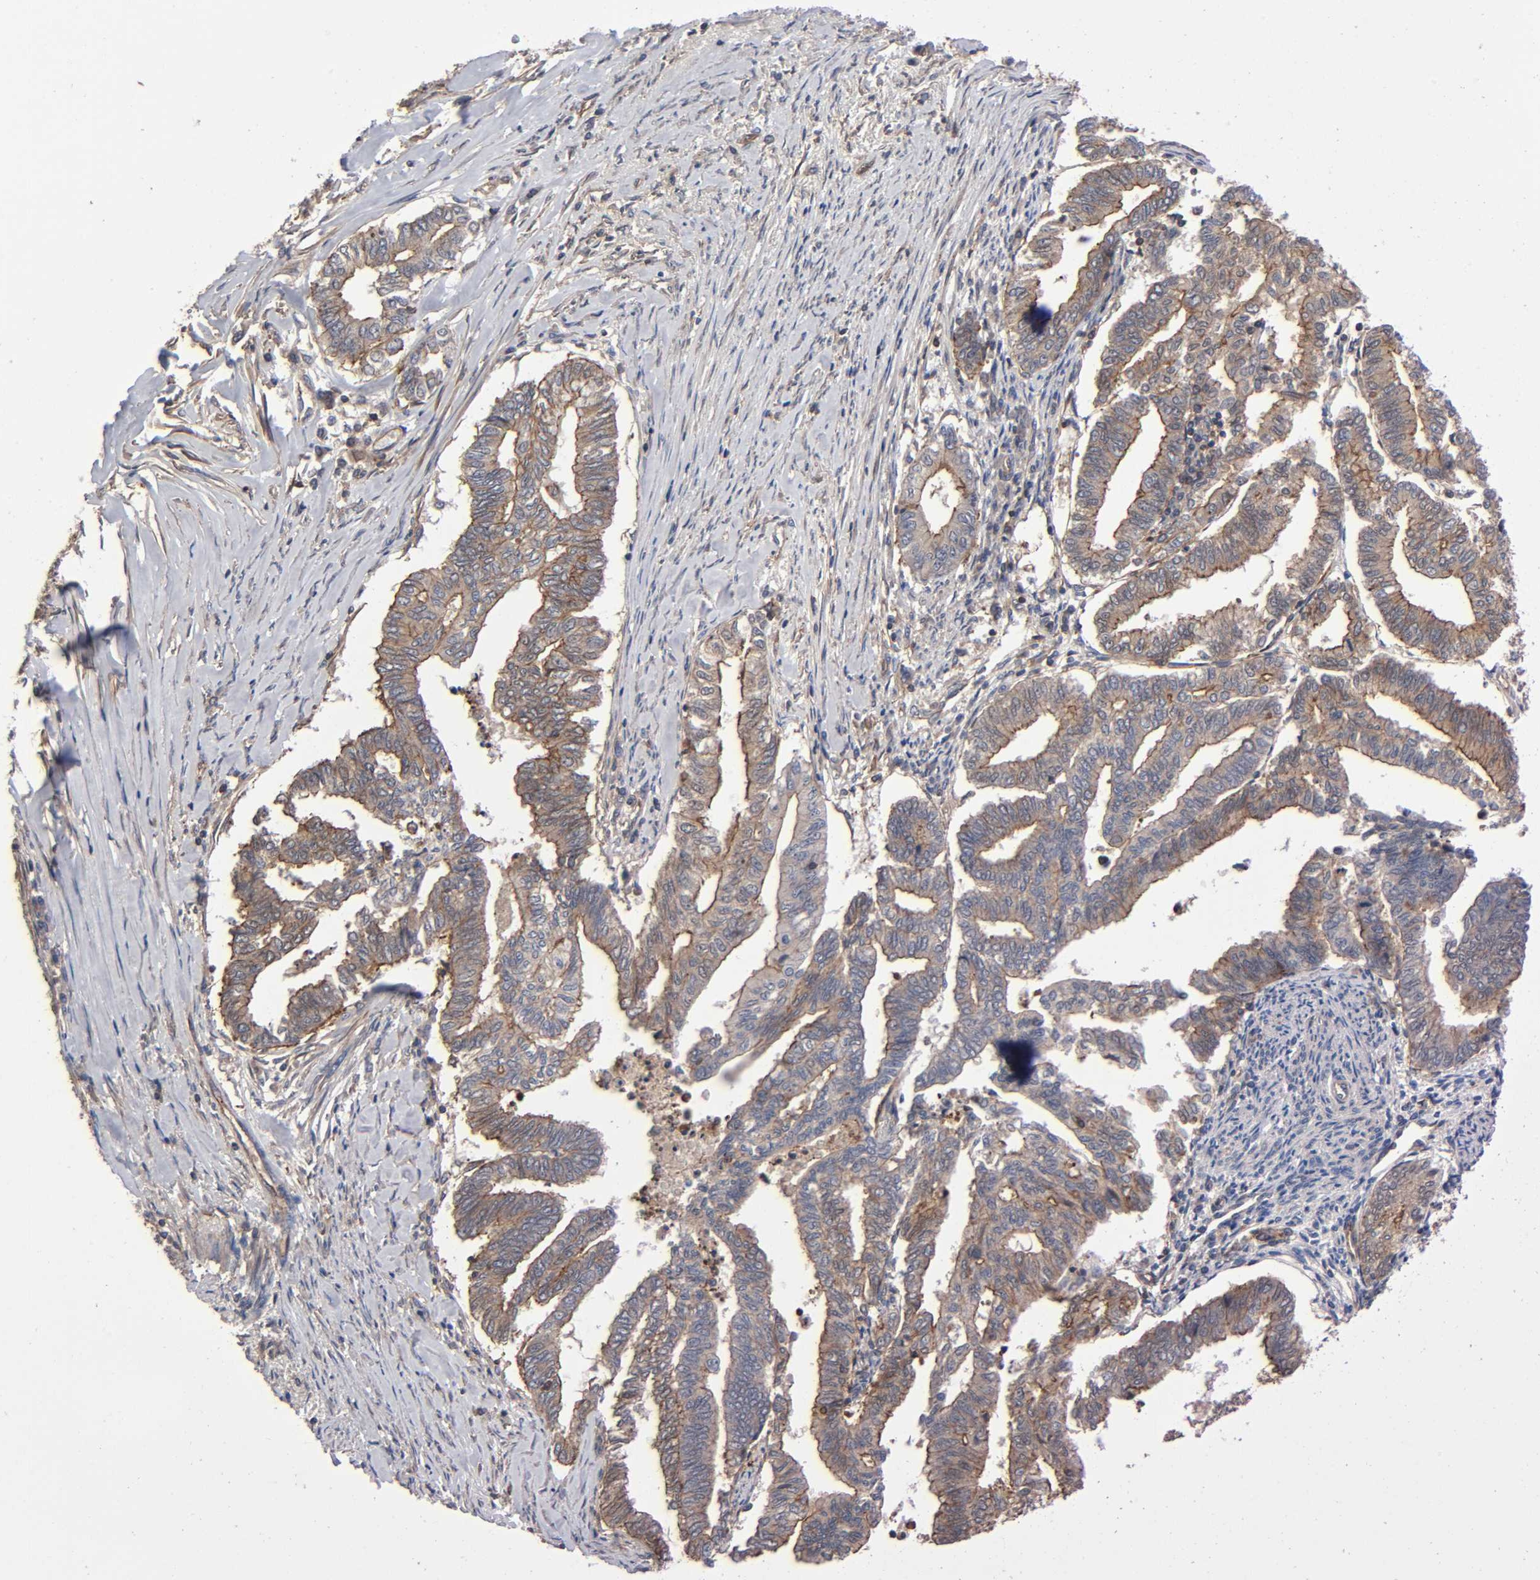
{"staining": {"intensity": "moderate", "quantity": ">75%", "location": "cytoplasmic/membranous"}, "tissue": "endometrial cancer", "cell_type": "Tumor cells", "image_type": "cancer", "snomed": [{"axis": "morphology", "description": "Adenocarcinoma, NOS"}, {"axis": "topography", "description": "Endometrium"}], "caption": "Approximately >75% of tumor cells in adenocarcinoma (endometrial) display moderate cytoplasmic/membranous protein positivity as visualized by brown immunohistochemical staining.", "gene": "LAMTOR2", "patient": {"sex": "female", "age": 79}}